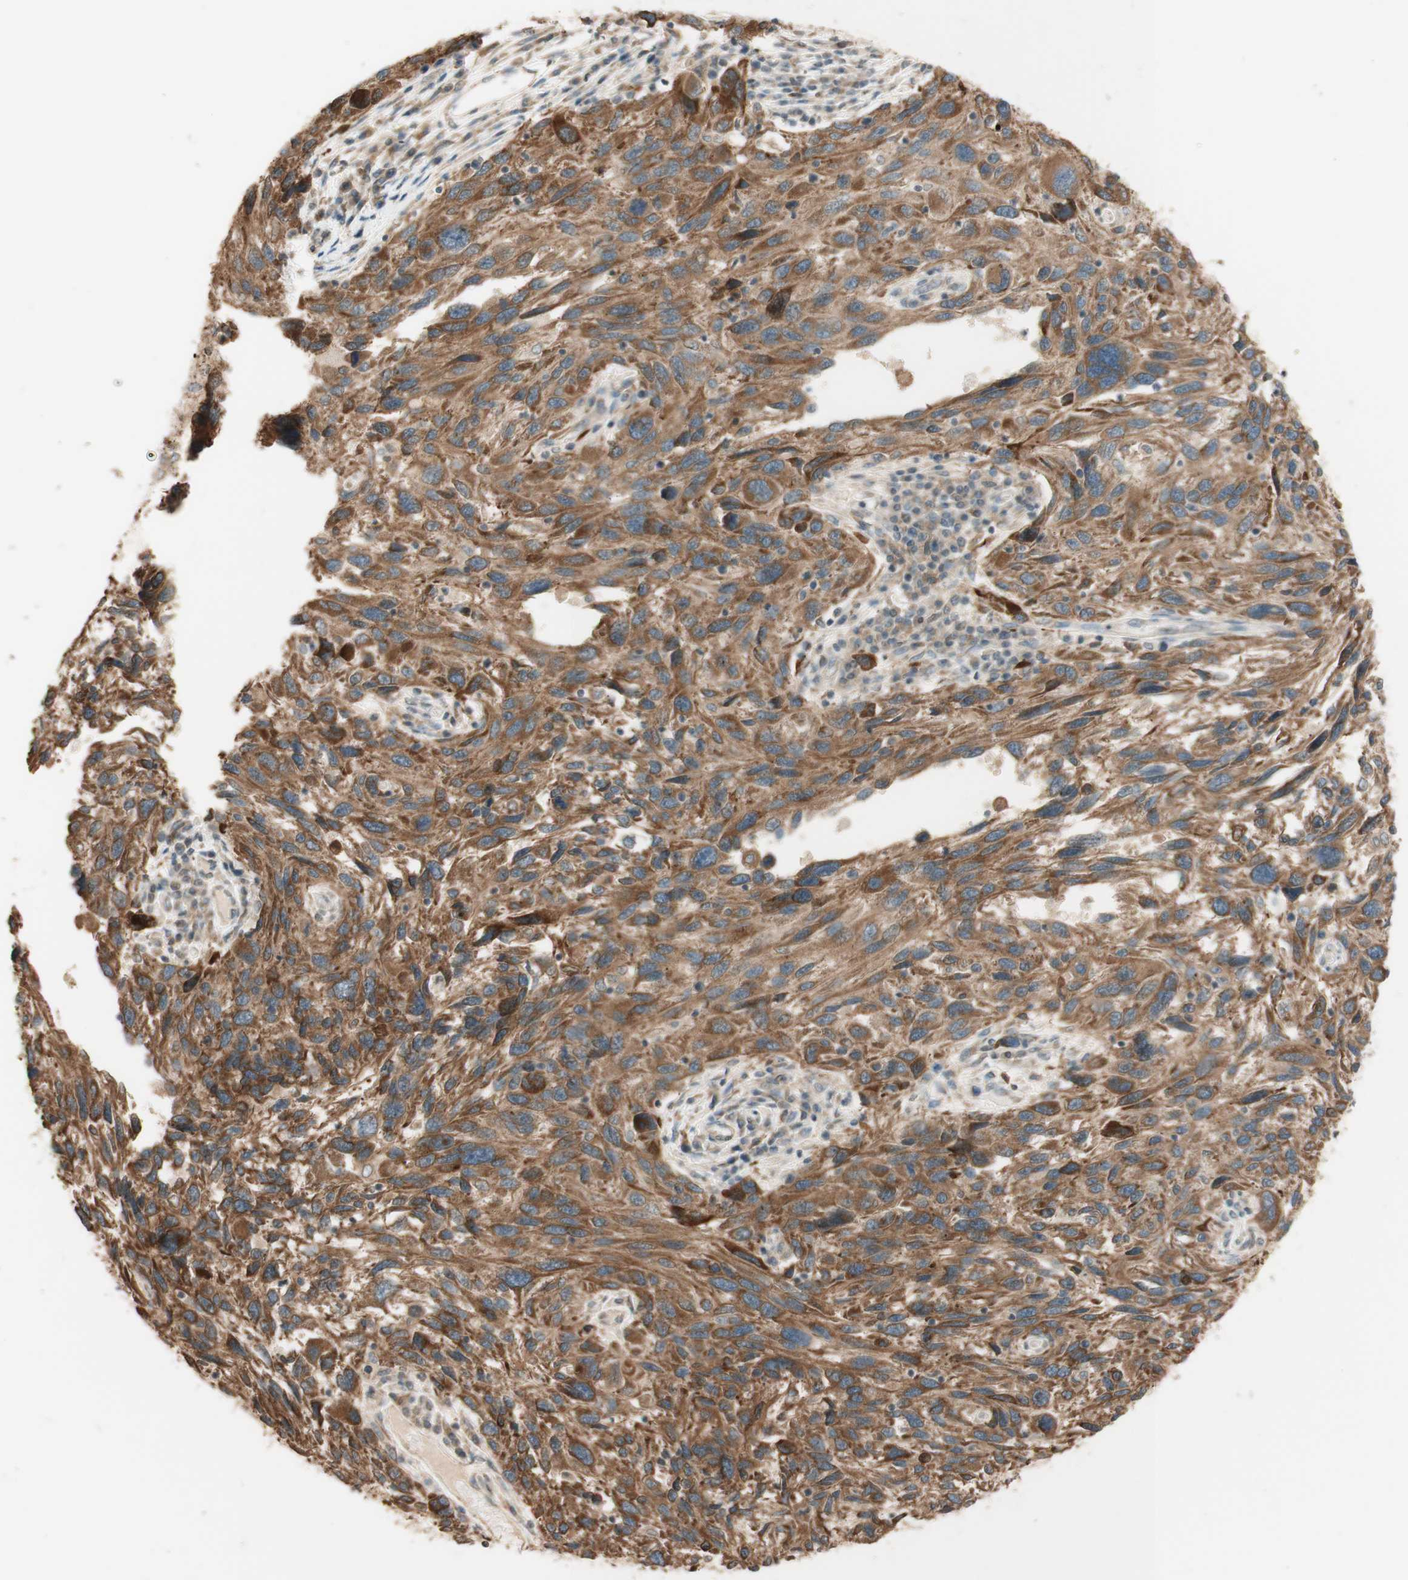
{"staining": {"intensity": "moderate", "quantity": ">75%", "location": "cytoplasmic/membranous"}, "tissue": "melanoma", "cell_type": "Tumor cells", "image_type": "cancer", "snomed": [{"axis": "morphology", "description": "Malignant melanoma, NOS"}, {"axis": "topography", "description": "Skin"}], "caption": "Immunohistochemical staining of human malignant melanoma displays medium levels of moderate cytoplasmic/membranous protein positivity in about >75% of tumor cells.", "gene": "CLCN2", "patient": {"sex": "male", "age": 53}}